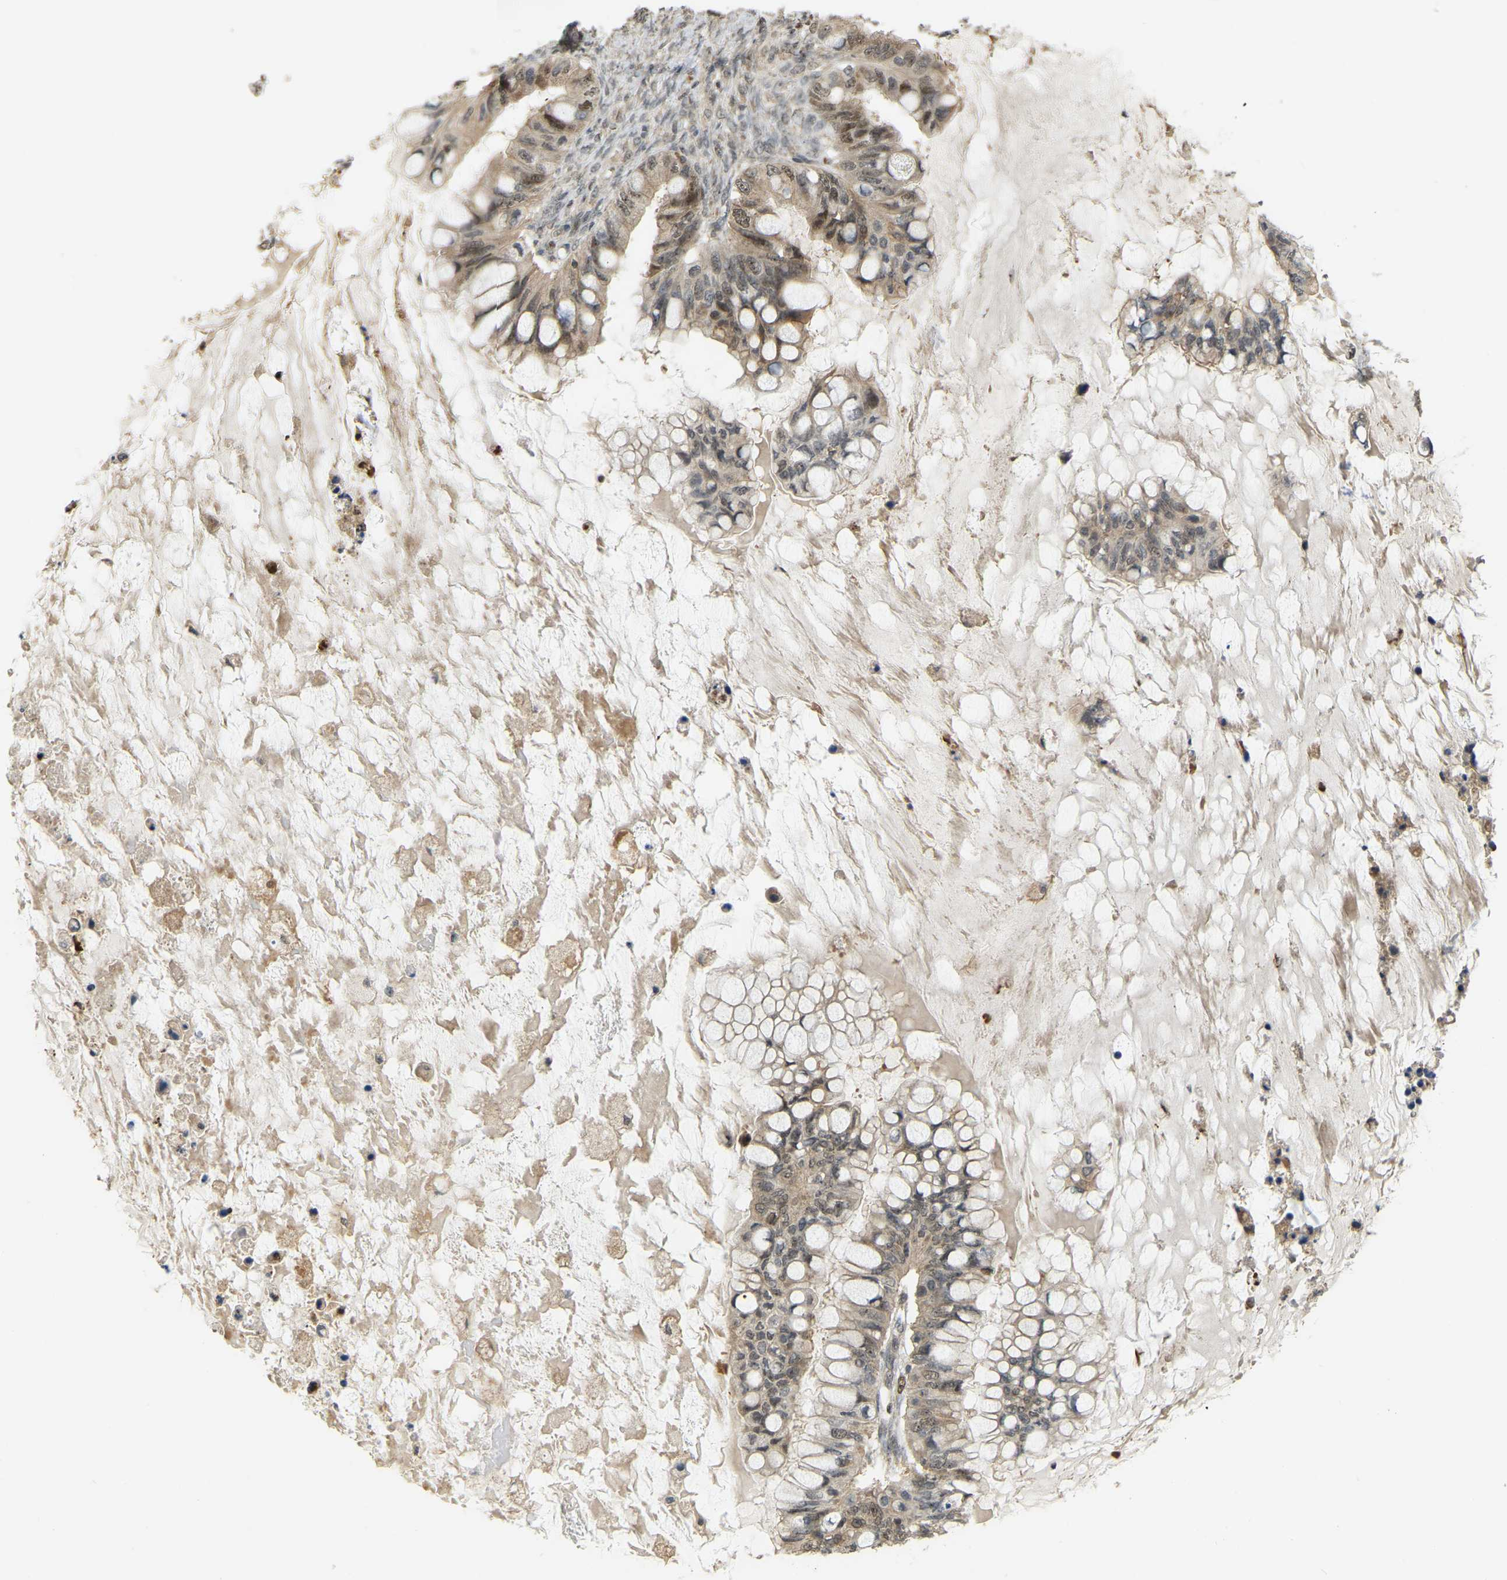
{"staining": {"intensity": "moderate", "quantity": ">75%", "location": "cytoplasmic/membranous,nuclear"}, "tissue": "ovarian cancer", "cell_type": "Tumor cells", "image_type": "cancer", "snomed": [{"axis": "morphology", "description": "Cystadenocarcinoma, mucinous, NOS"}, {"axis": "topography", "description": "Ovary"}], "caption": "The micrograph reveals staining of mucinous cystadenocarcinoma (ovarian), revealing moderate cytoplasmic/membranous and nuclear protein positivity (brown color) within tumor cells.", "gene": "BRF2", "patient": {"sex": "female", "age": 80}}